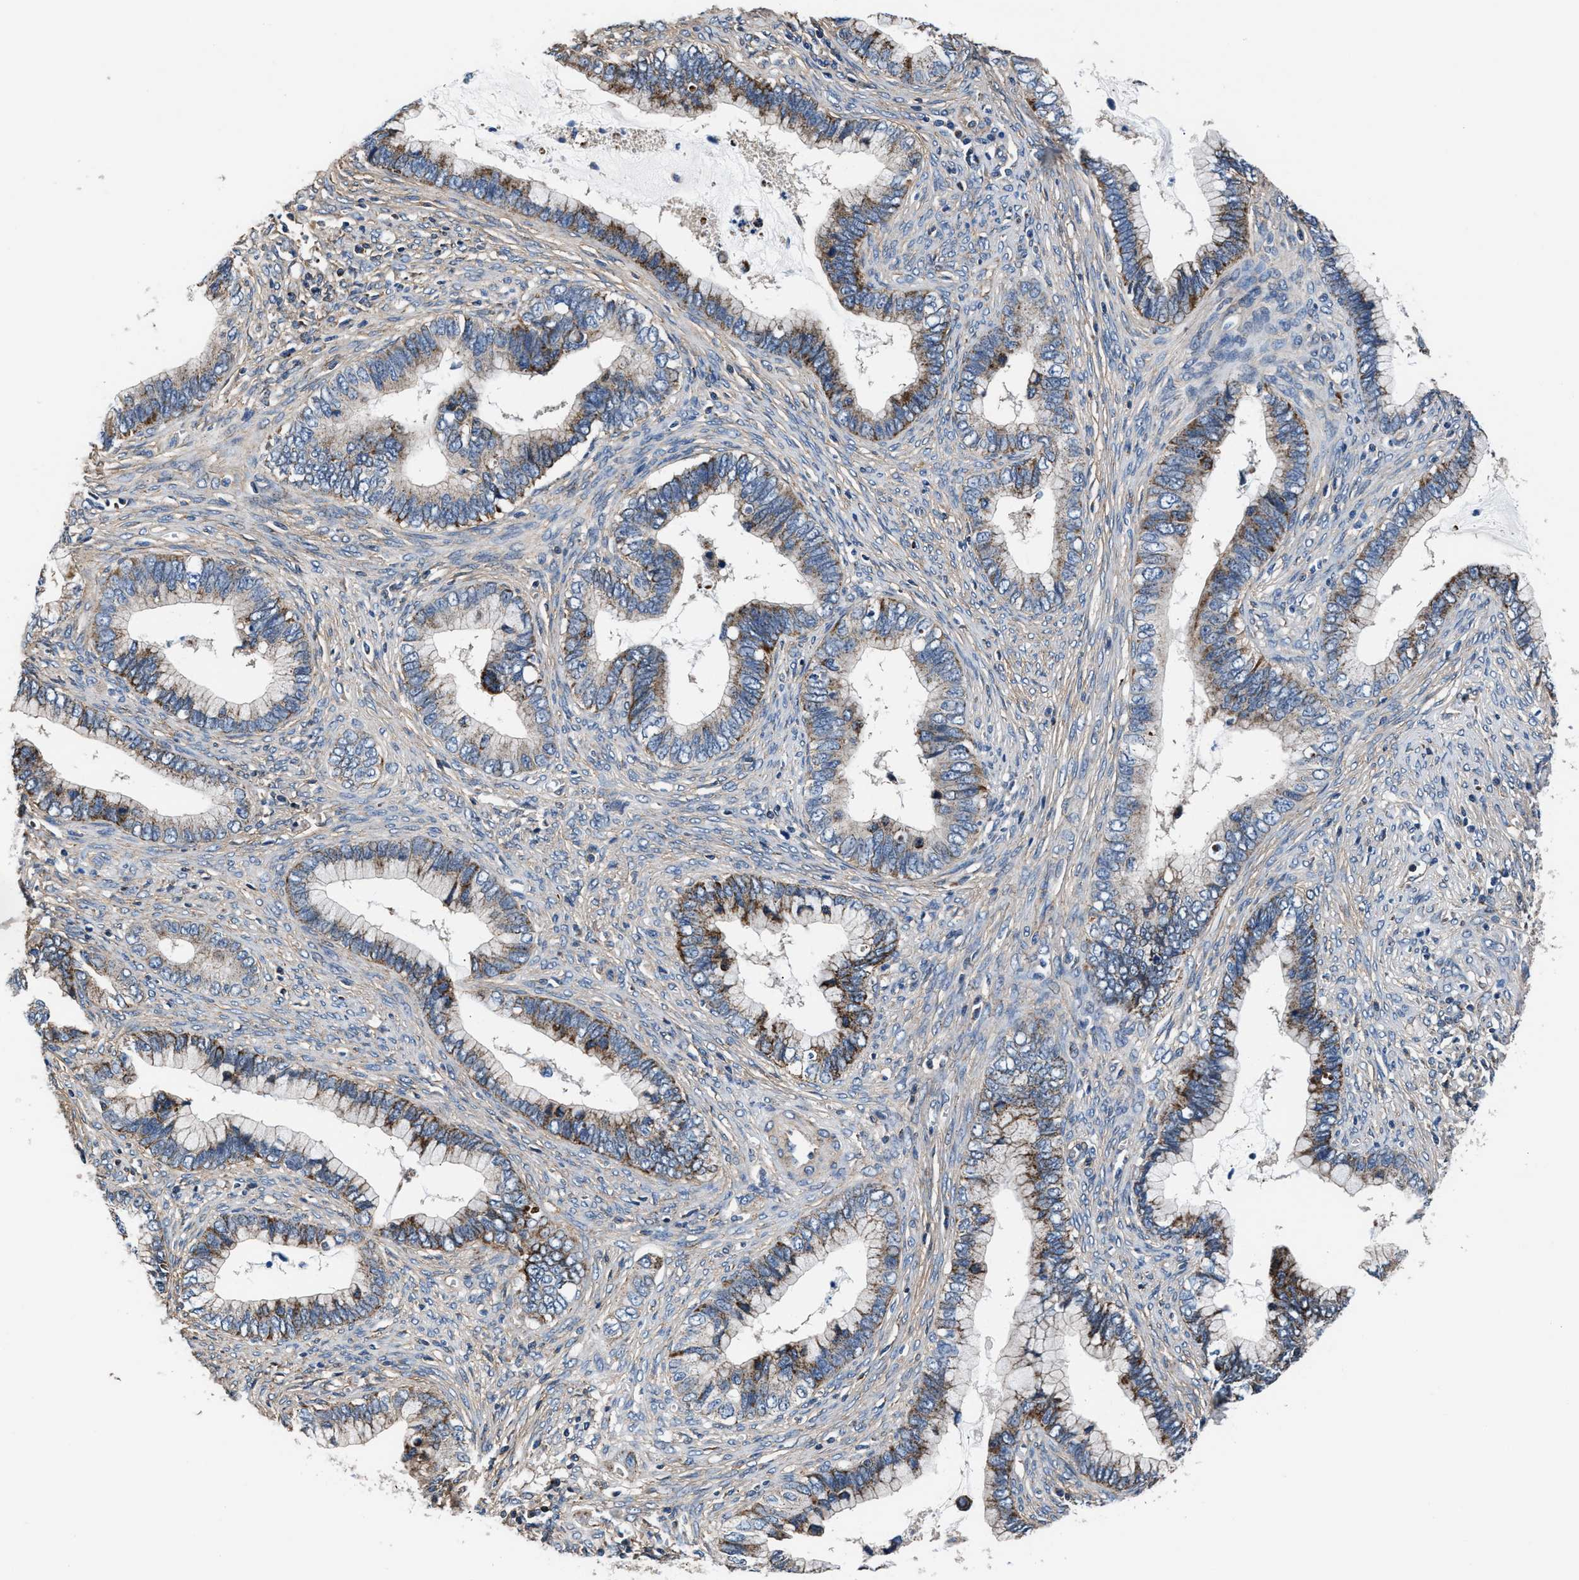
{"staining": {"intensity": "moderate", "quantity": "25%-75%", "location": "cytoplasmic/membranous"}, "tissue": "cervical cancer", "cell_type": "Tumor cells", "image_type": "cancer", "snomed": [{"axis": "morphology", "description": "Adenocarcinoma, NOS"}, {"axis": "topography", "description": "Cervix"}], "caption": "High-magnification brightfield microscopy of cervical cancer (adenocarcinoma) stained with DAB (brown) and counterstained with hematoxylin (blue). tumor cells exhibit moderate cytoplasmic/membranous staining is appreciated in approximately25%-75% of cells. The protein is shown in brown color, while the nuclei are stained blue.", "gene": "NKTR", "patient": {"sex": "female", "age": 44}}